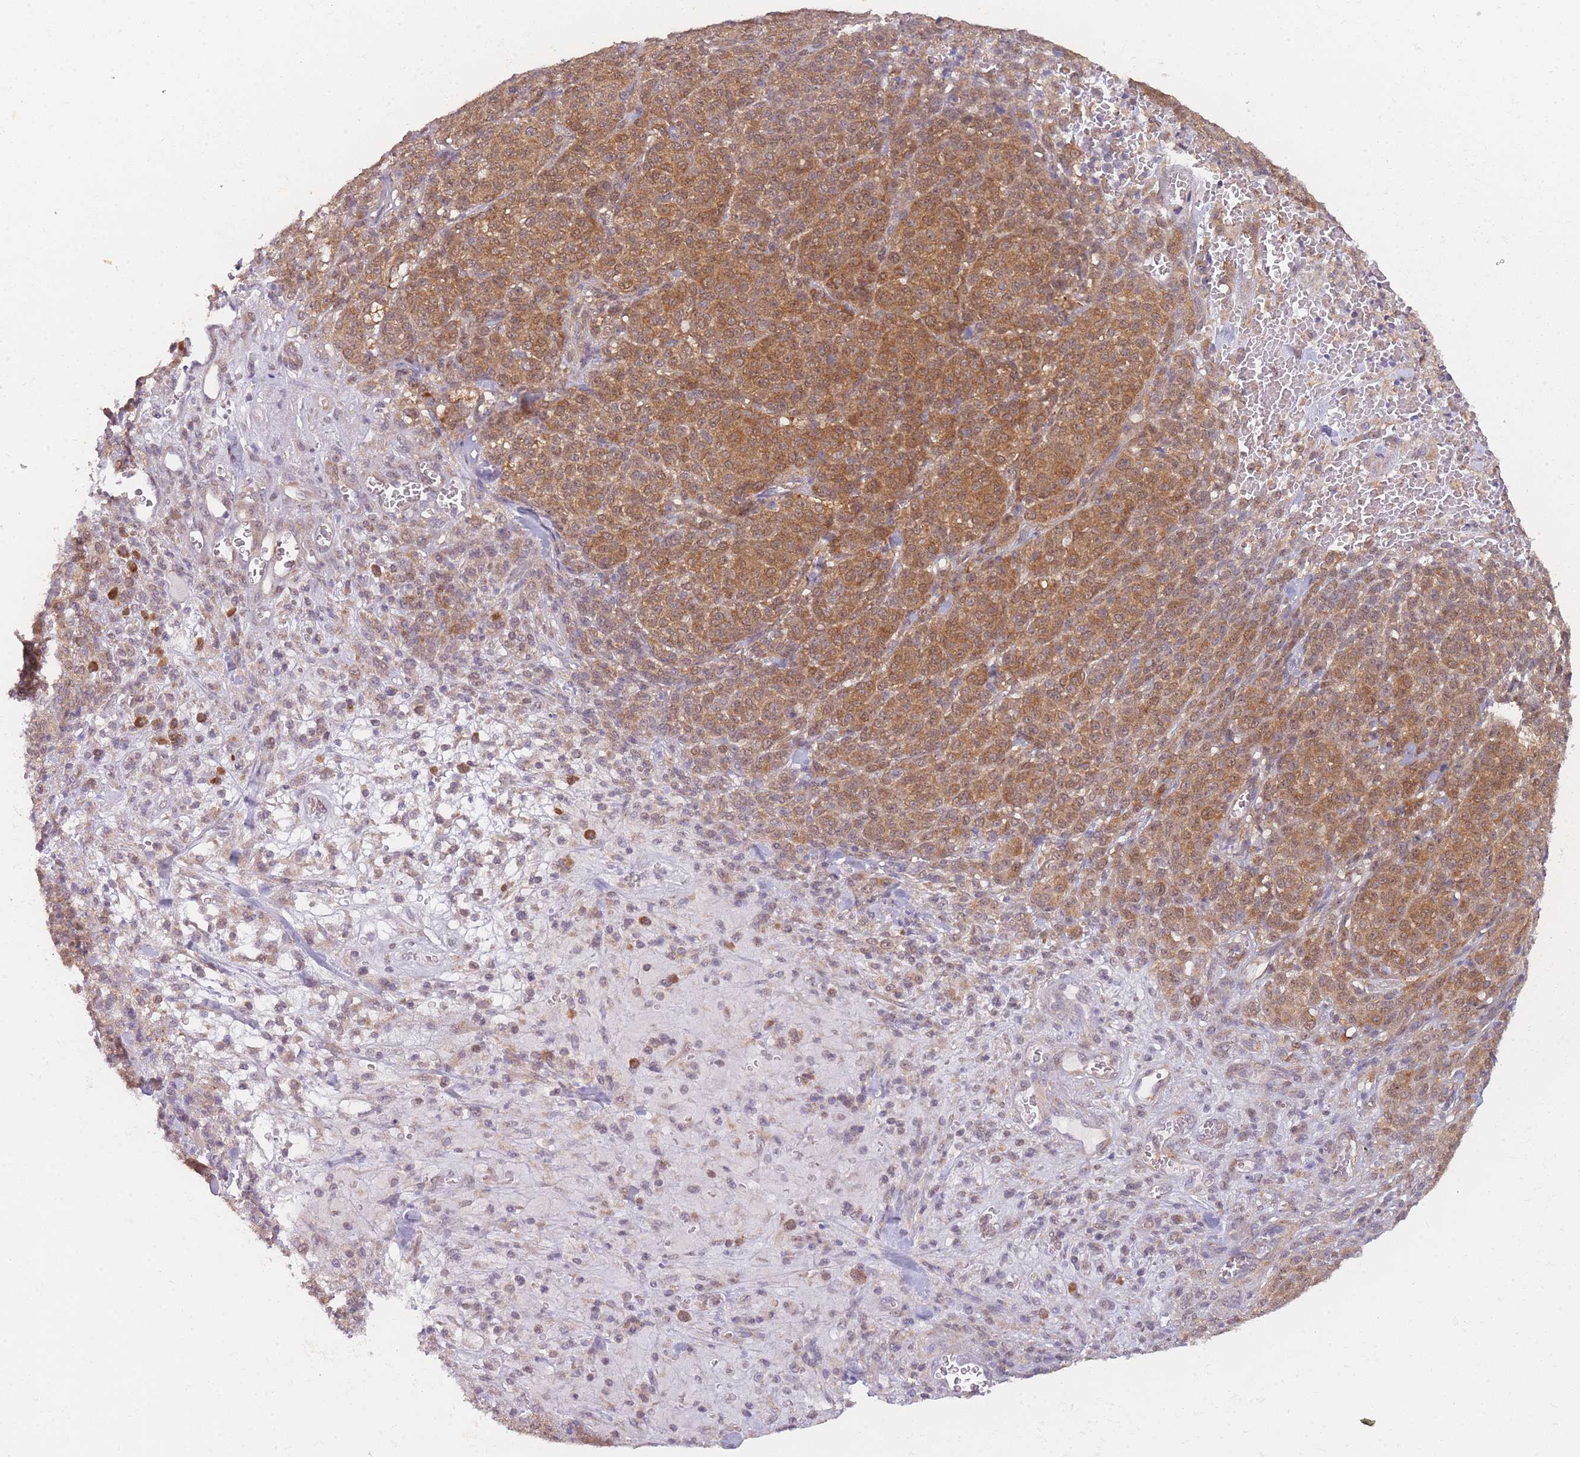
{"staining": {"intensity": "moderate", "quantity": ">75%", "location": "cytoplasmic/membranous"}, "tissue": "melanoma", "cell_type": "Tumor cells", "image_type": "cancer", "snomed": [{"axis": "morphology", "description": "Normal tissue, NOS"}, {"axis": "morphology", "description": "Malignant melanoma, NOS"}, {"axis": "topography", "description": "Skin"}], "caption": "The histopathology image shows a brown stain indicating the presence of a protein in the cytoplasmic/membranous of tumor cells in malignant melanoma. (IHC, brightfield microscopy, high magnification).", "gene": "MRI1", "patient": {"sex": "female", "age": 34}}